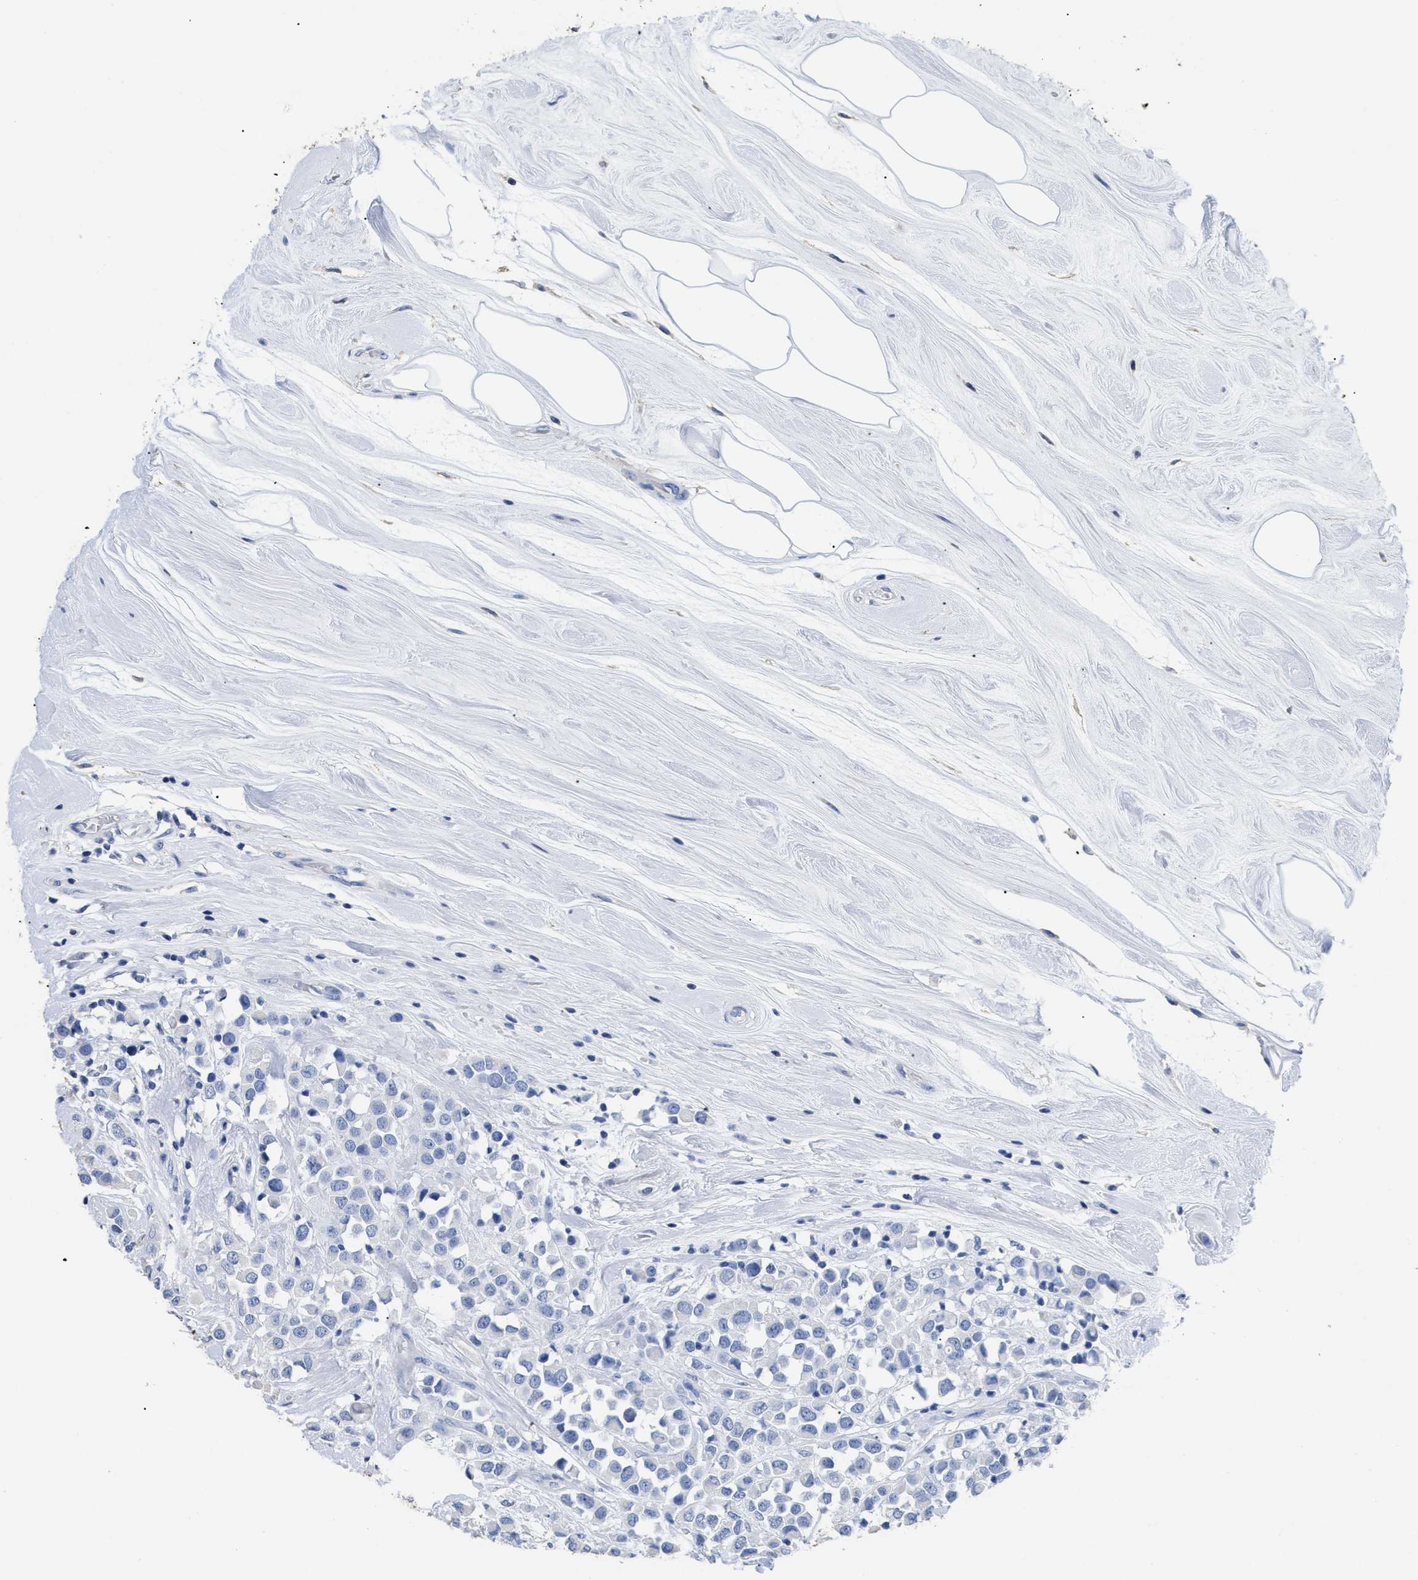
{"staining": {"intensity": "negative", "quantity": "none", "location": "none"}, "tissue": "breast cancer", "cell_type": "Tumor cells", "image_type": "cancer", "snomed": [{"axis": "morphology", "description": "Duct carcinoma"}, {"axis": "topography", "description": "Breast"}], "caption": "Protein analysis of intraductal carcinoma (breast) shows no significant expression in tumor cells.", "gene": "DLC1", "patient": {"sex": "female", "age": 61}}